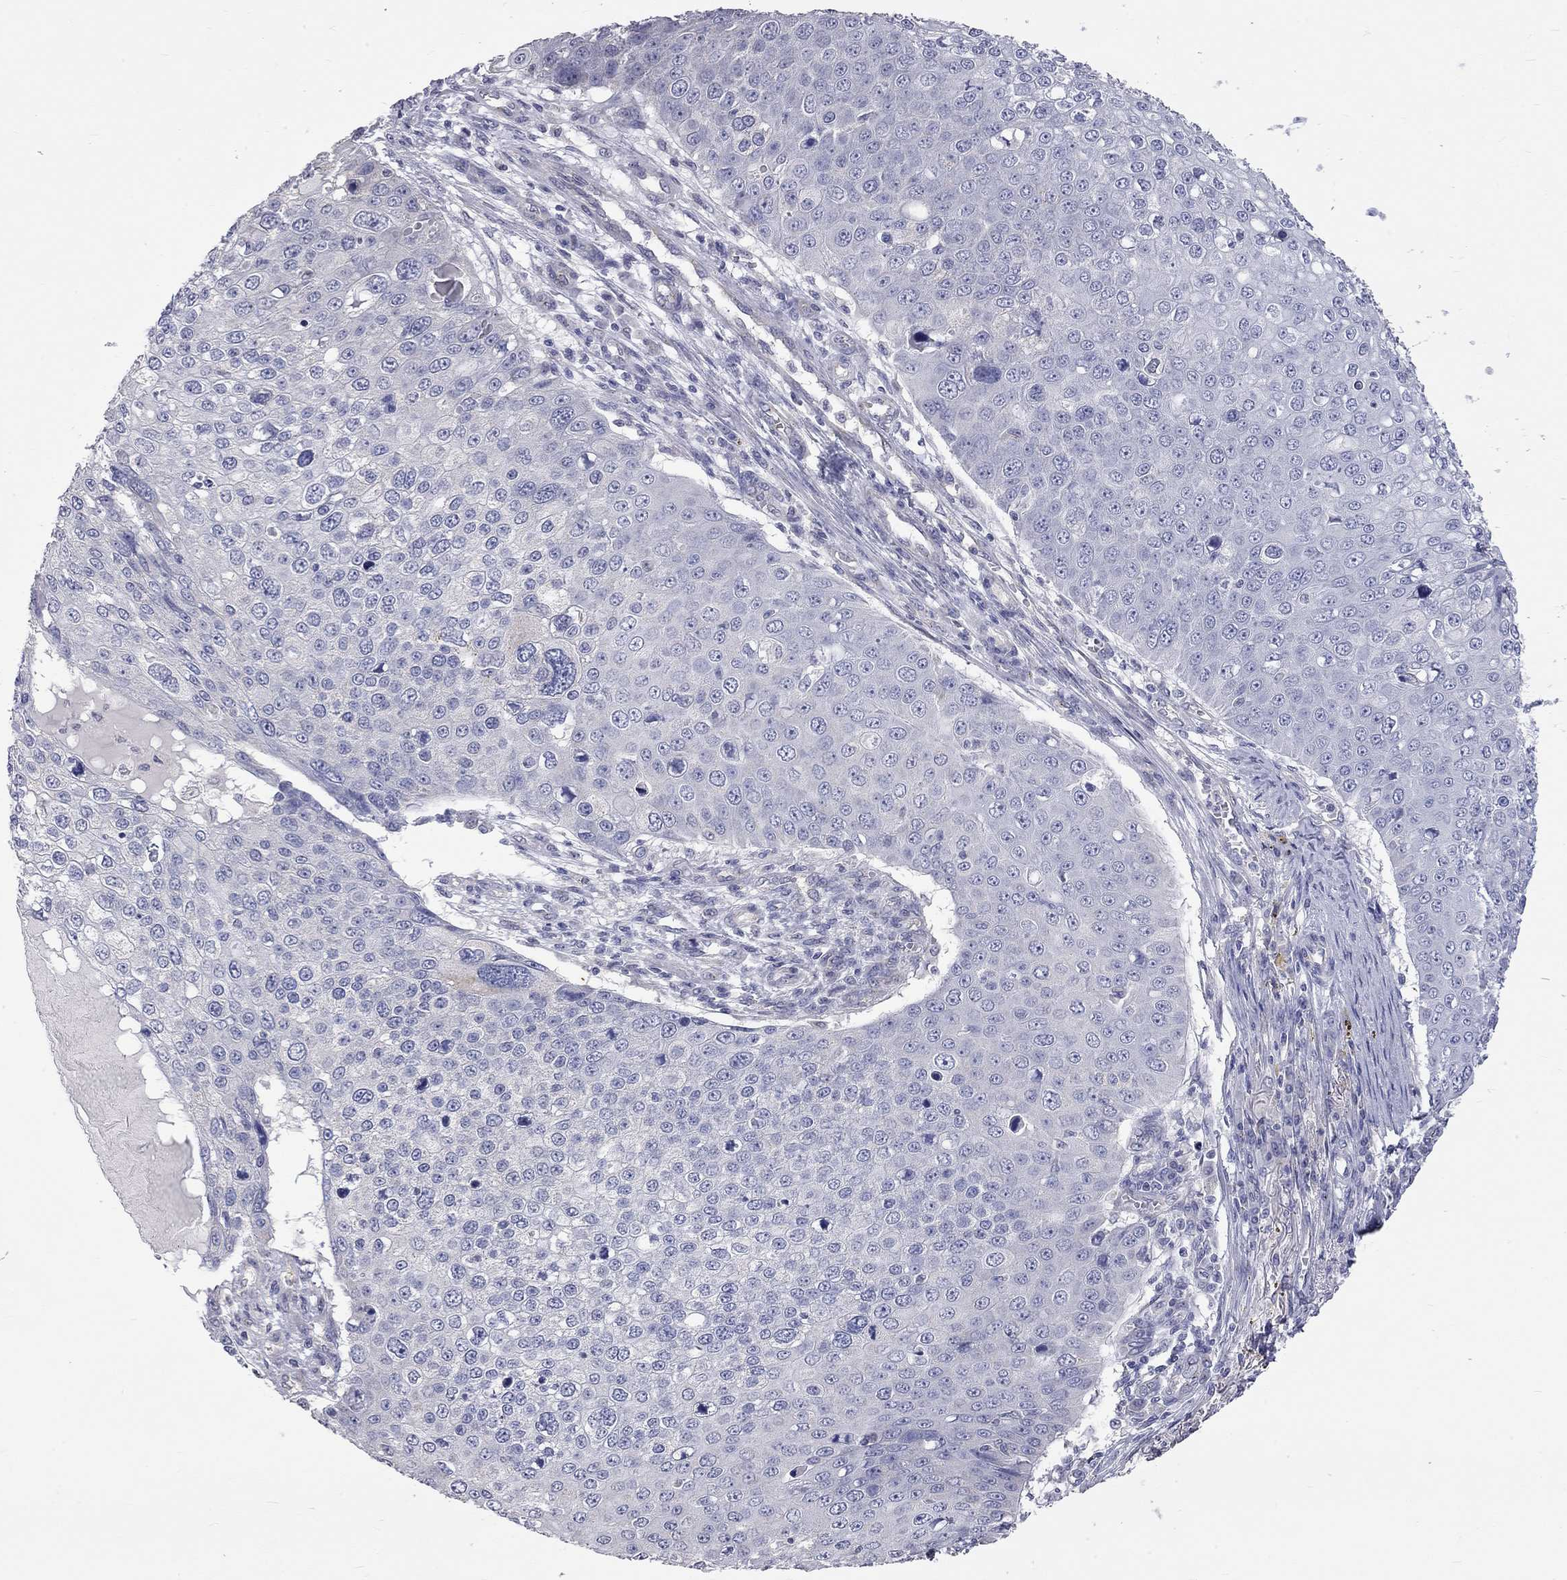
{"staining": {"intensity": "negative", "quantity": "none", "location": "none"}, "tissue": "skin cancer", "cell_type": "Tumor cells", "image_type": "cancer", "snomed": [{"axis": "morphology", "description": "Squamous cell carcinoma, NOS"}, {"axis": "topography", "description": "Skin"}], "caption": "This is an IHC image of human skin cancer. There is no staining in tumor cells.", "gene": "OPRK1", "patient": {"sex": "male", "age": 71}}